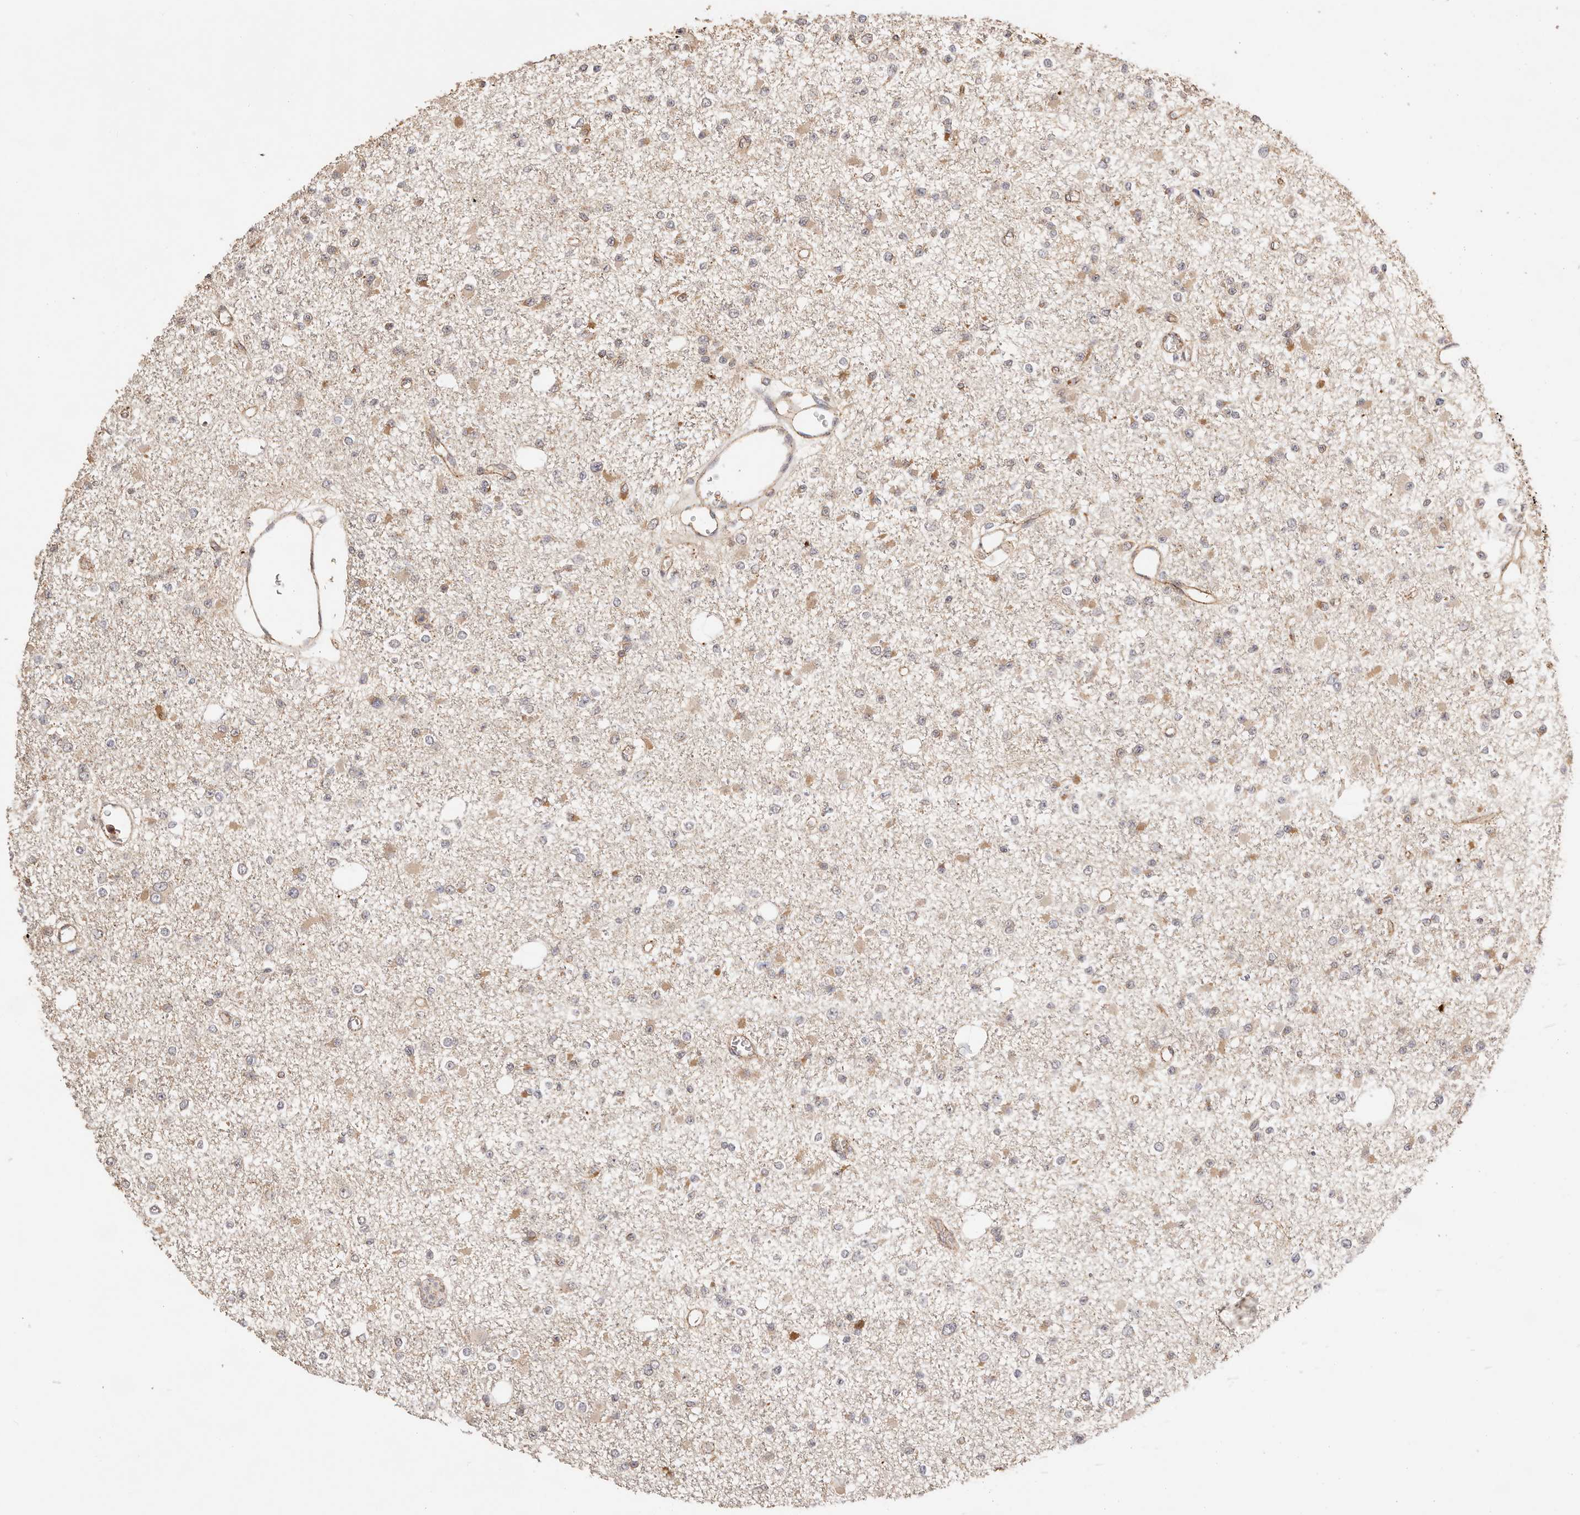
{"staining": {"intensity": "weak", "quantity": "25%-75%", "location": "cytoplasmic/membranous"}, "tissue": "glioma", "cell_type": "Tumor cells", "image_type": "cancer", "snomed": [{"axis": "morphology", "description": "Glioma, malignant, Low grade"}, {"axis": "topography", "description": "Brain"}], "caption": "A histopathology image showing weak cytoplasmic/membranous positivity in about 25%-75% of tumor cells in glioma, as visualized by brown immunohistochemical staining.", "gene": "AFDN", "patient": {"sex": "female", "age": 22}}